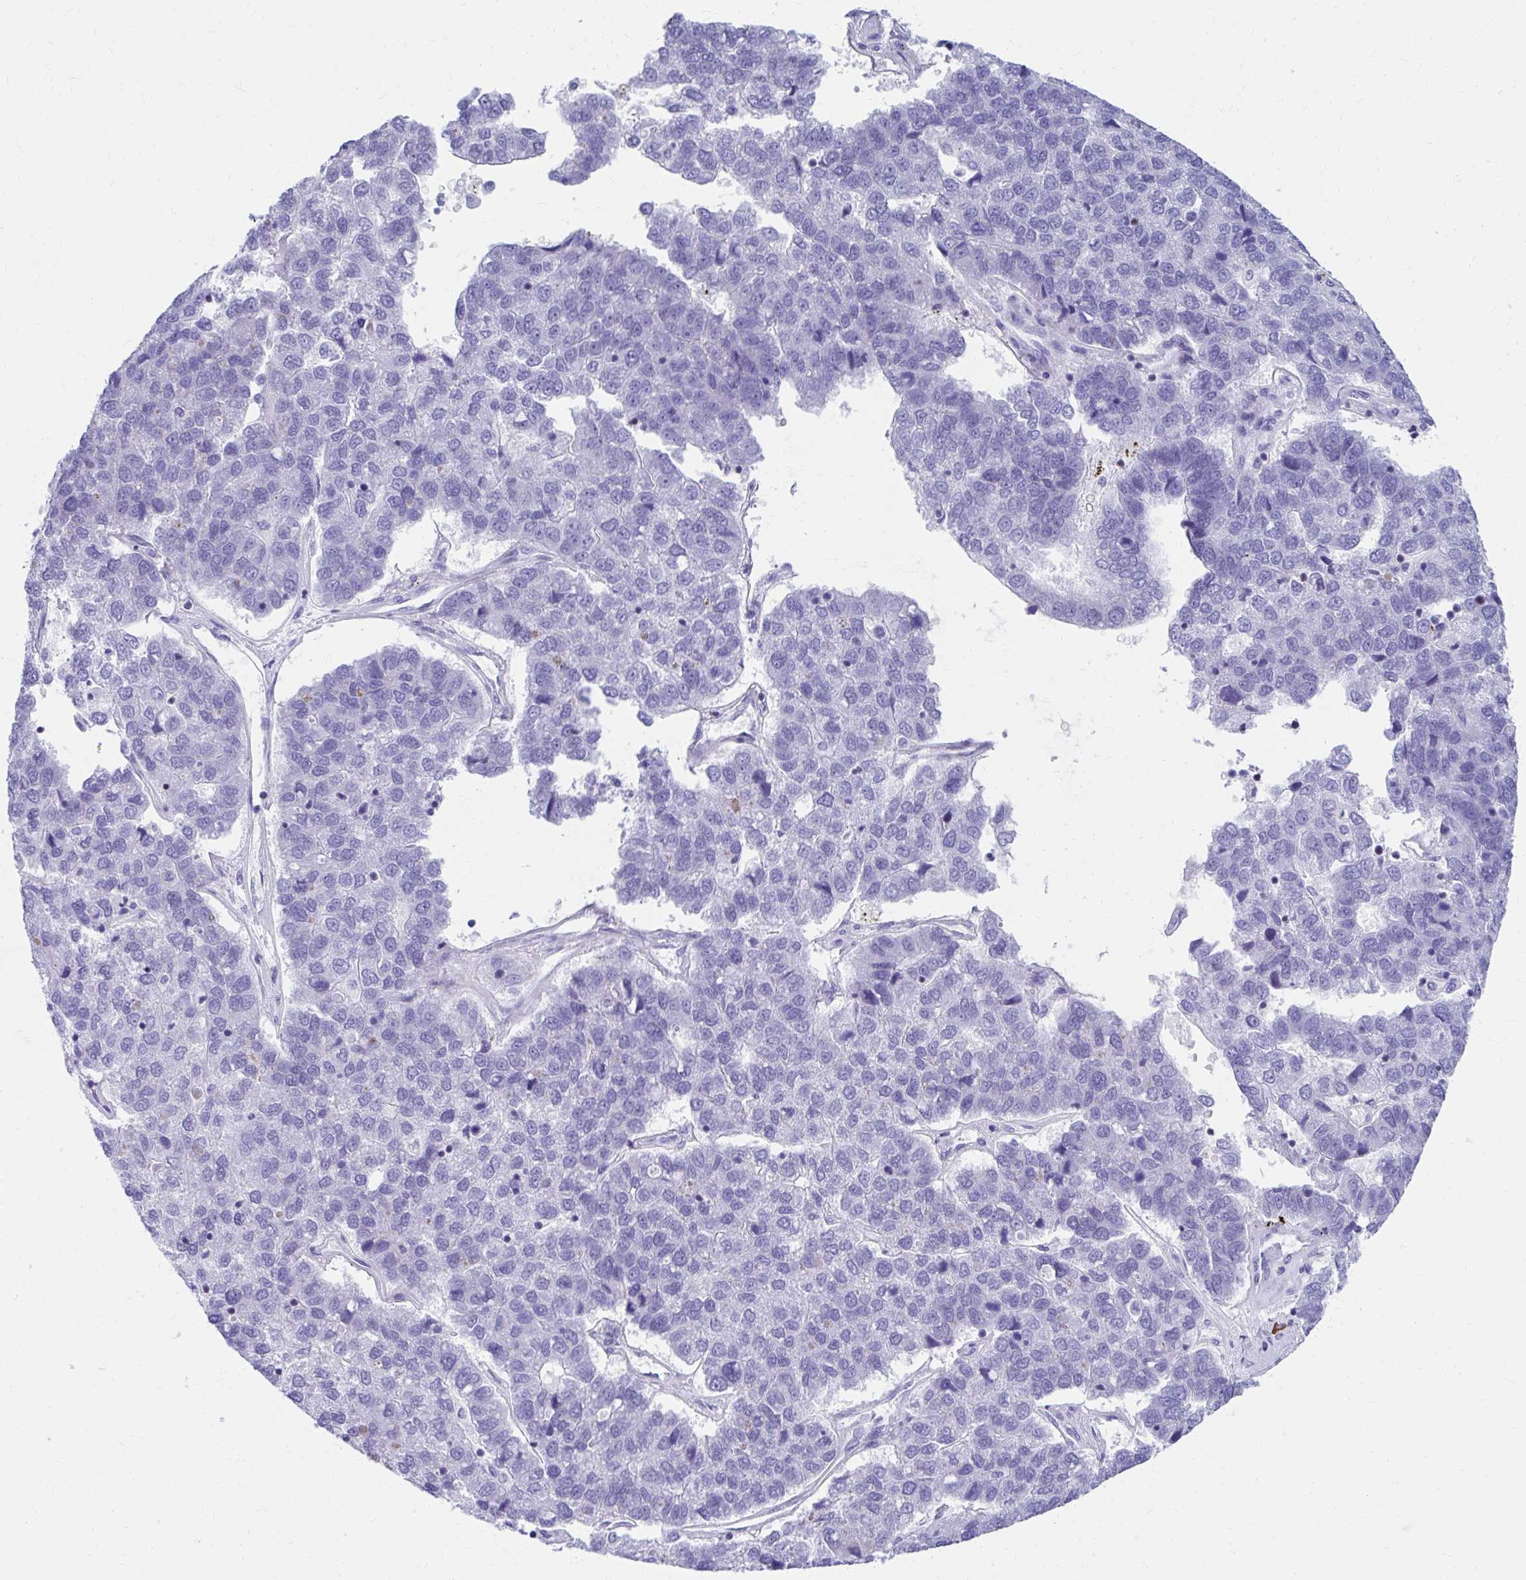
{"staining": {"intensity": "negative", "quantity": "none", "location": "none"}, "tissue": "pancreatic cancer", "cell_type": "Tumor cells", "image_type": "cancer", "snomed": [{"axis": "morphology", "description": "Adenocarcinoma, NOS"}, {"axis": "topography", "description": "Pancreas"}], "caption": "Immunohistochemistry histopathology image of human pancreatic adenocarcinoma stained for a protein (brown), which exhibits no positivity in tumor cells.", "gene": "RUNX3", "patient": {"sex": "female", "age": 61}}